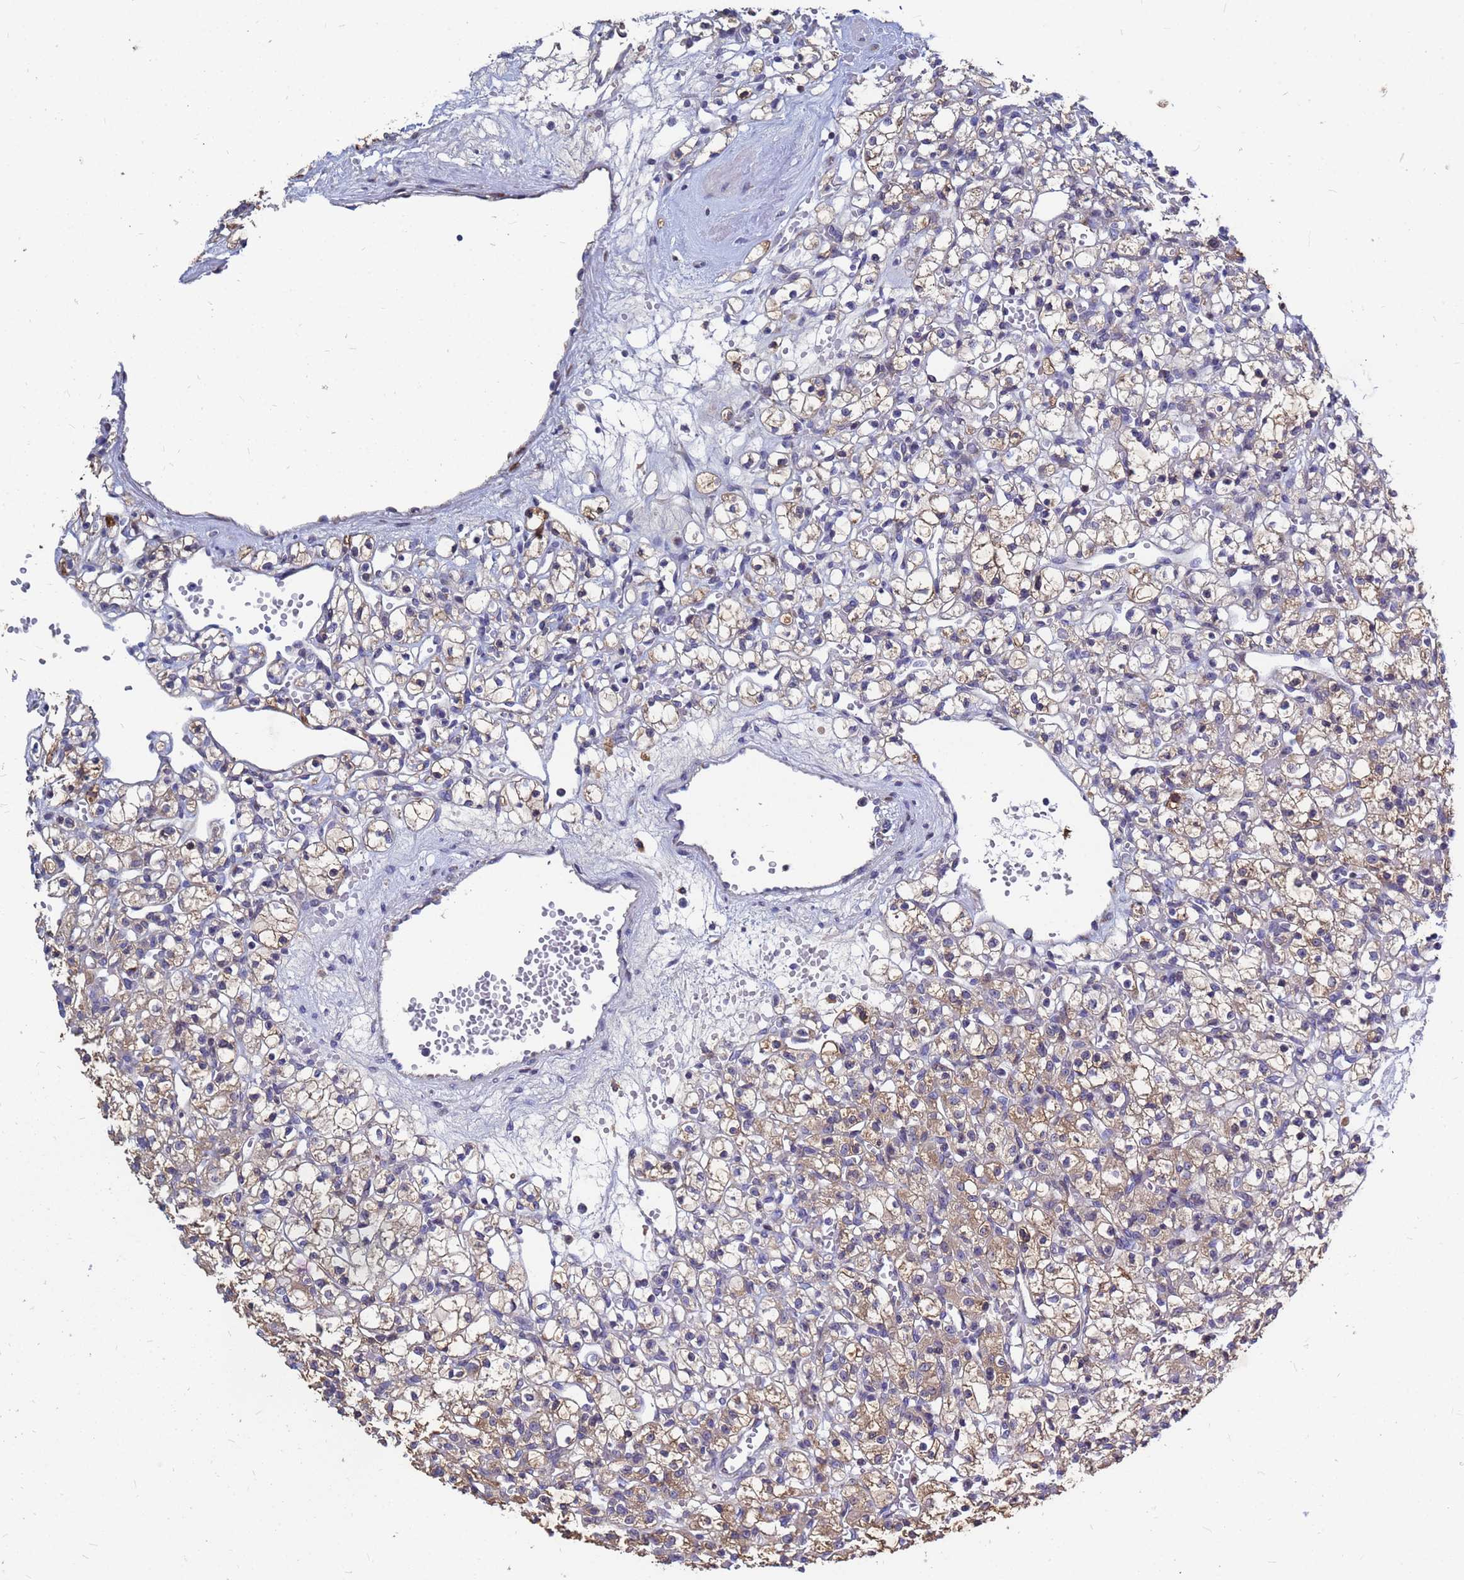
{"staining": {"intensity": "moderate", "quantity": "<25%", "location": "cytoplasmic/membranous"}, "tissue": "renal cancer", "cell_type": "Tumor cells", "image_type": "cancer", "snomed": [{"axis": "morphology", "description": "Adenocarcinoma, NOS"}, {"axis": "topography", "description": "Kidney"}], "caption": "A photomicrograph of human adenocarcinoma (renal) stained for a protein reveals moderate cytoplasmic/membranous brown staining in tumor cells.", "gene": "MOB2", "patient": {"sex": "female", "age": 59}}